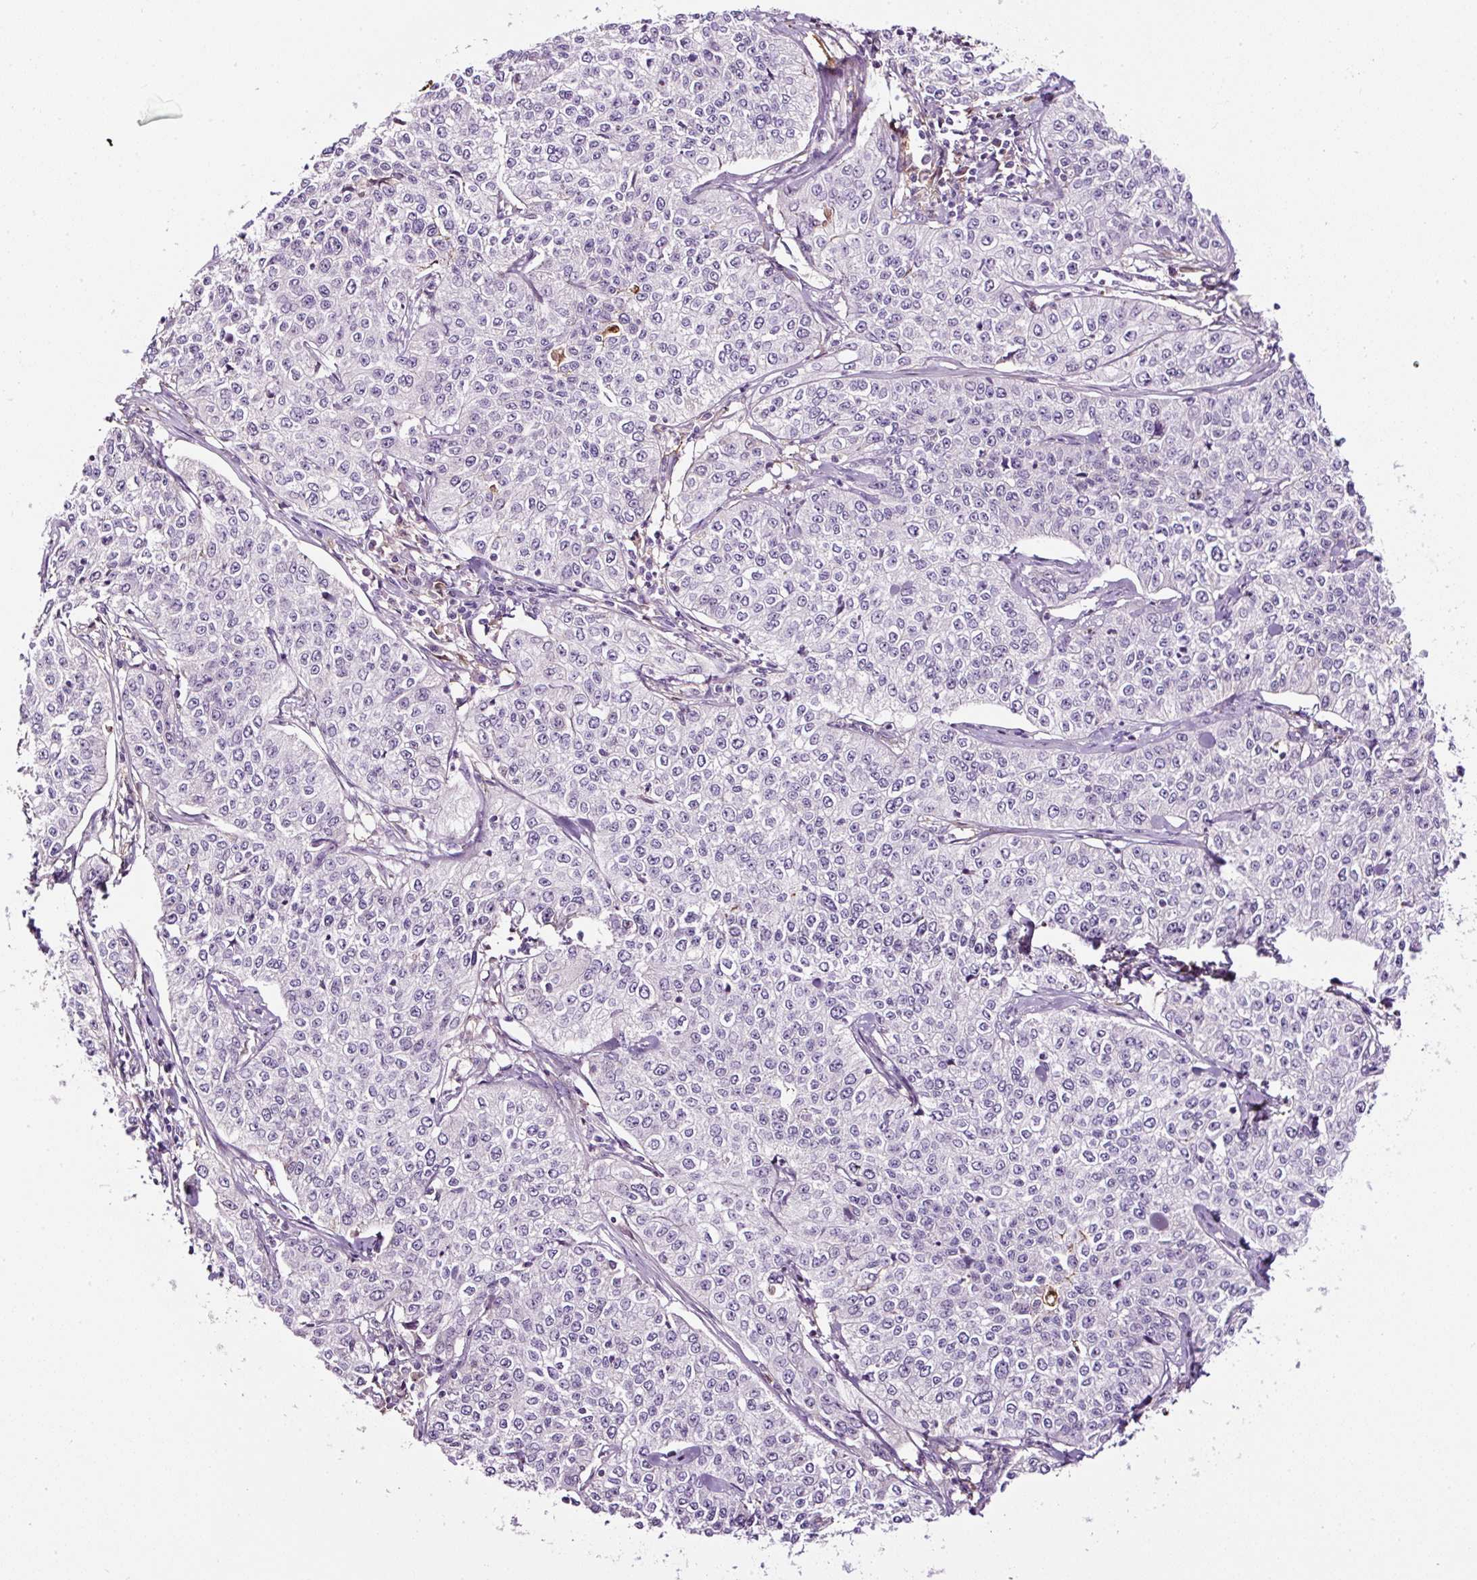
{"staining": {"intensity": "negative", "quantity": "none", "location": "none"}, "tissue": "cervical cancer", "cell_type": "Tumor cells", "image_type": "cancer", "snomed": [{"axis": "morphology", "description": "Squamous cell carcinoma, NOS"}, {"axis": "topography", "description": "Cervix"}], "caption": "This is an immunohistochemistry histopathology image of squamous cell carcinoma (cervical). There is no positivity in tumor cells.", "gene": "LRRC24", "patient": {"sex": "female", "age": 35}}